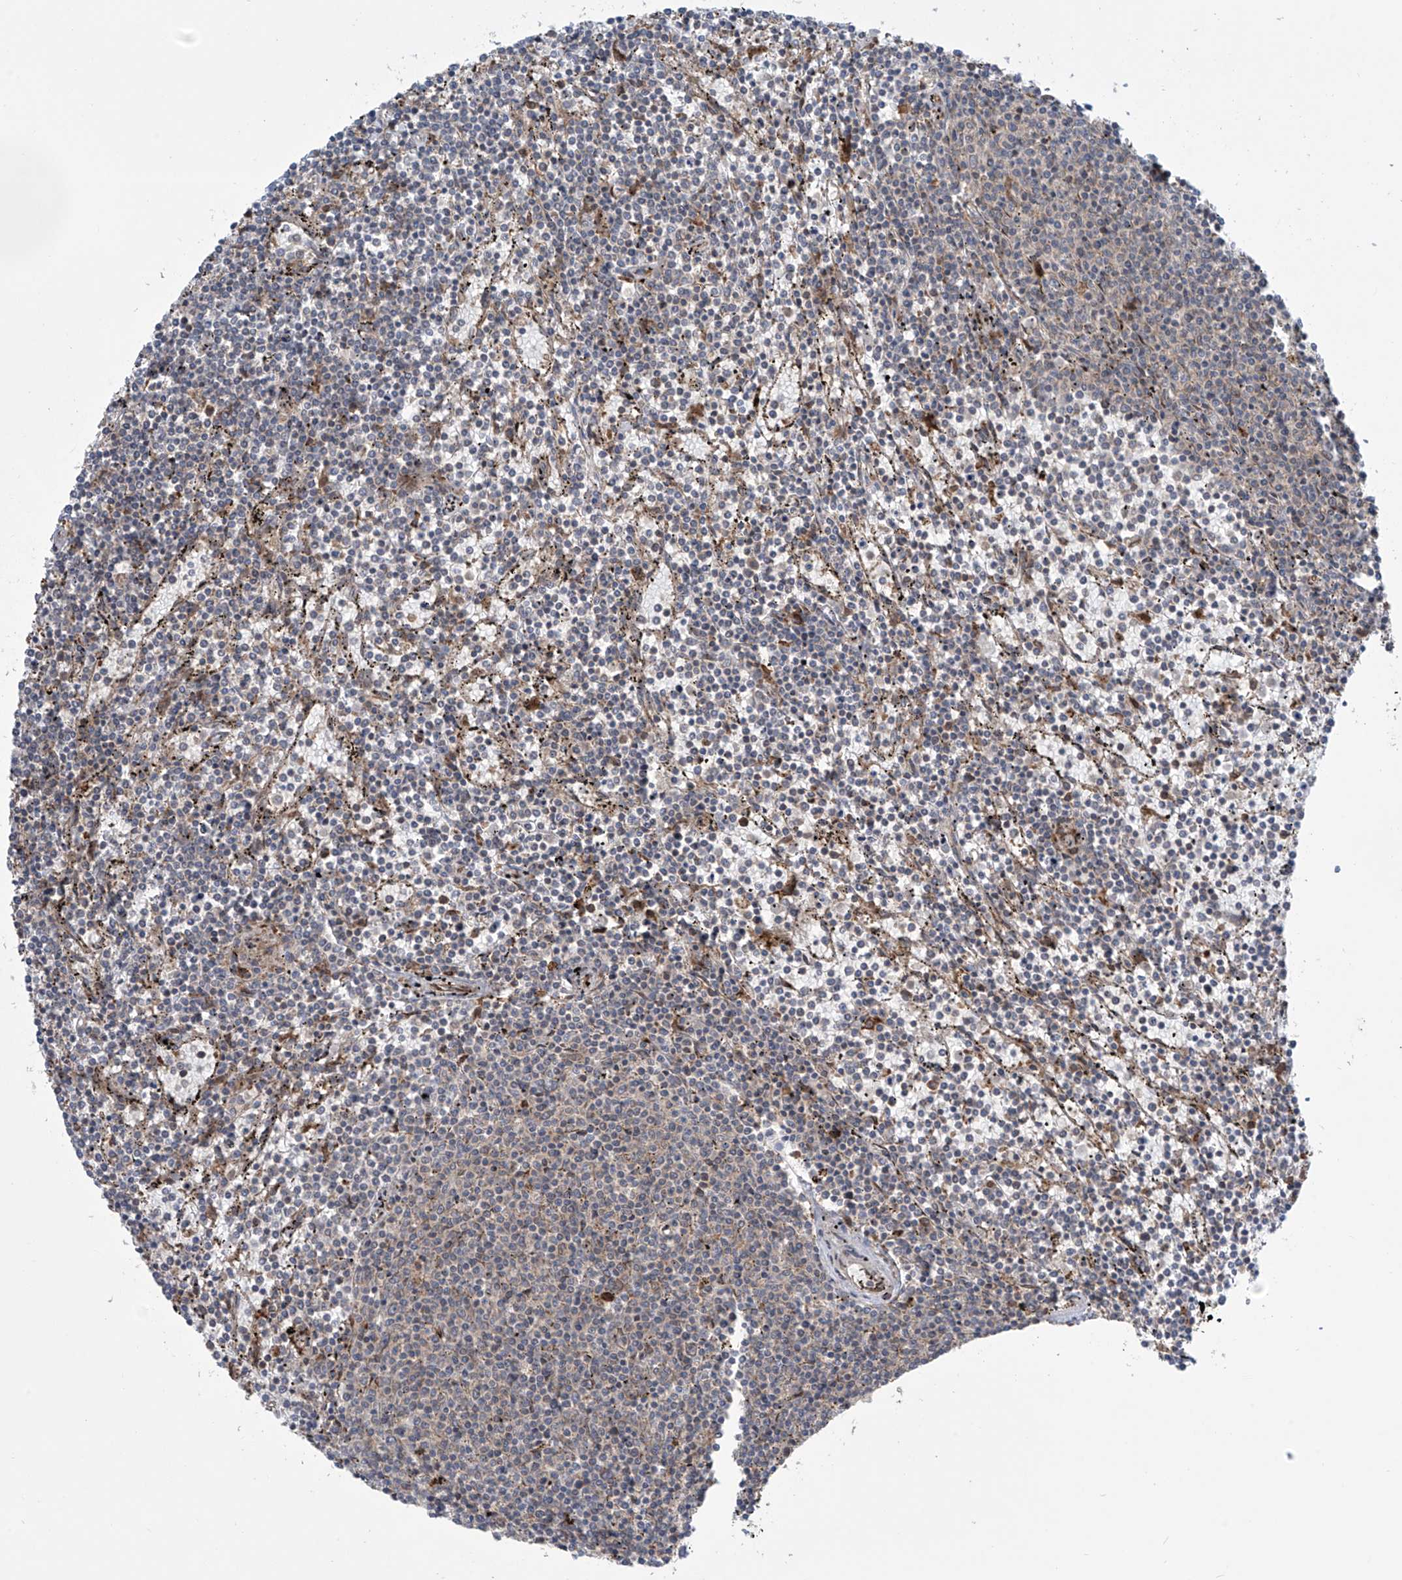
{"staining": {"intensity": "negative", "quantity": "none", "location": "none"}, "tissue": "lymphoma", "cell_type": "Tumor cells", "image_type": "cancer", "snomed": [{"axis": "morphology", "description": "Malignant lymphoma, non-Hodgkin's type, Low grade"}, {"axis": "topography", "description": "Spleen"}], "caption": "The micrograph reveals no significant expression in tumor cells of lymphoma. Nuclei are stained in blue.", "gene": "PPAT", "patient": {"sex": "female", "age": 50}}